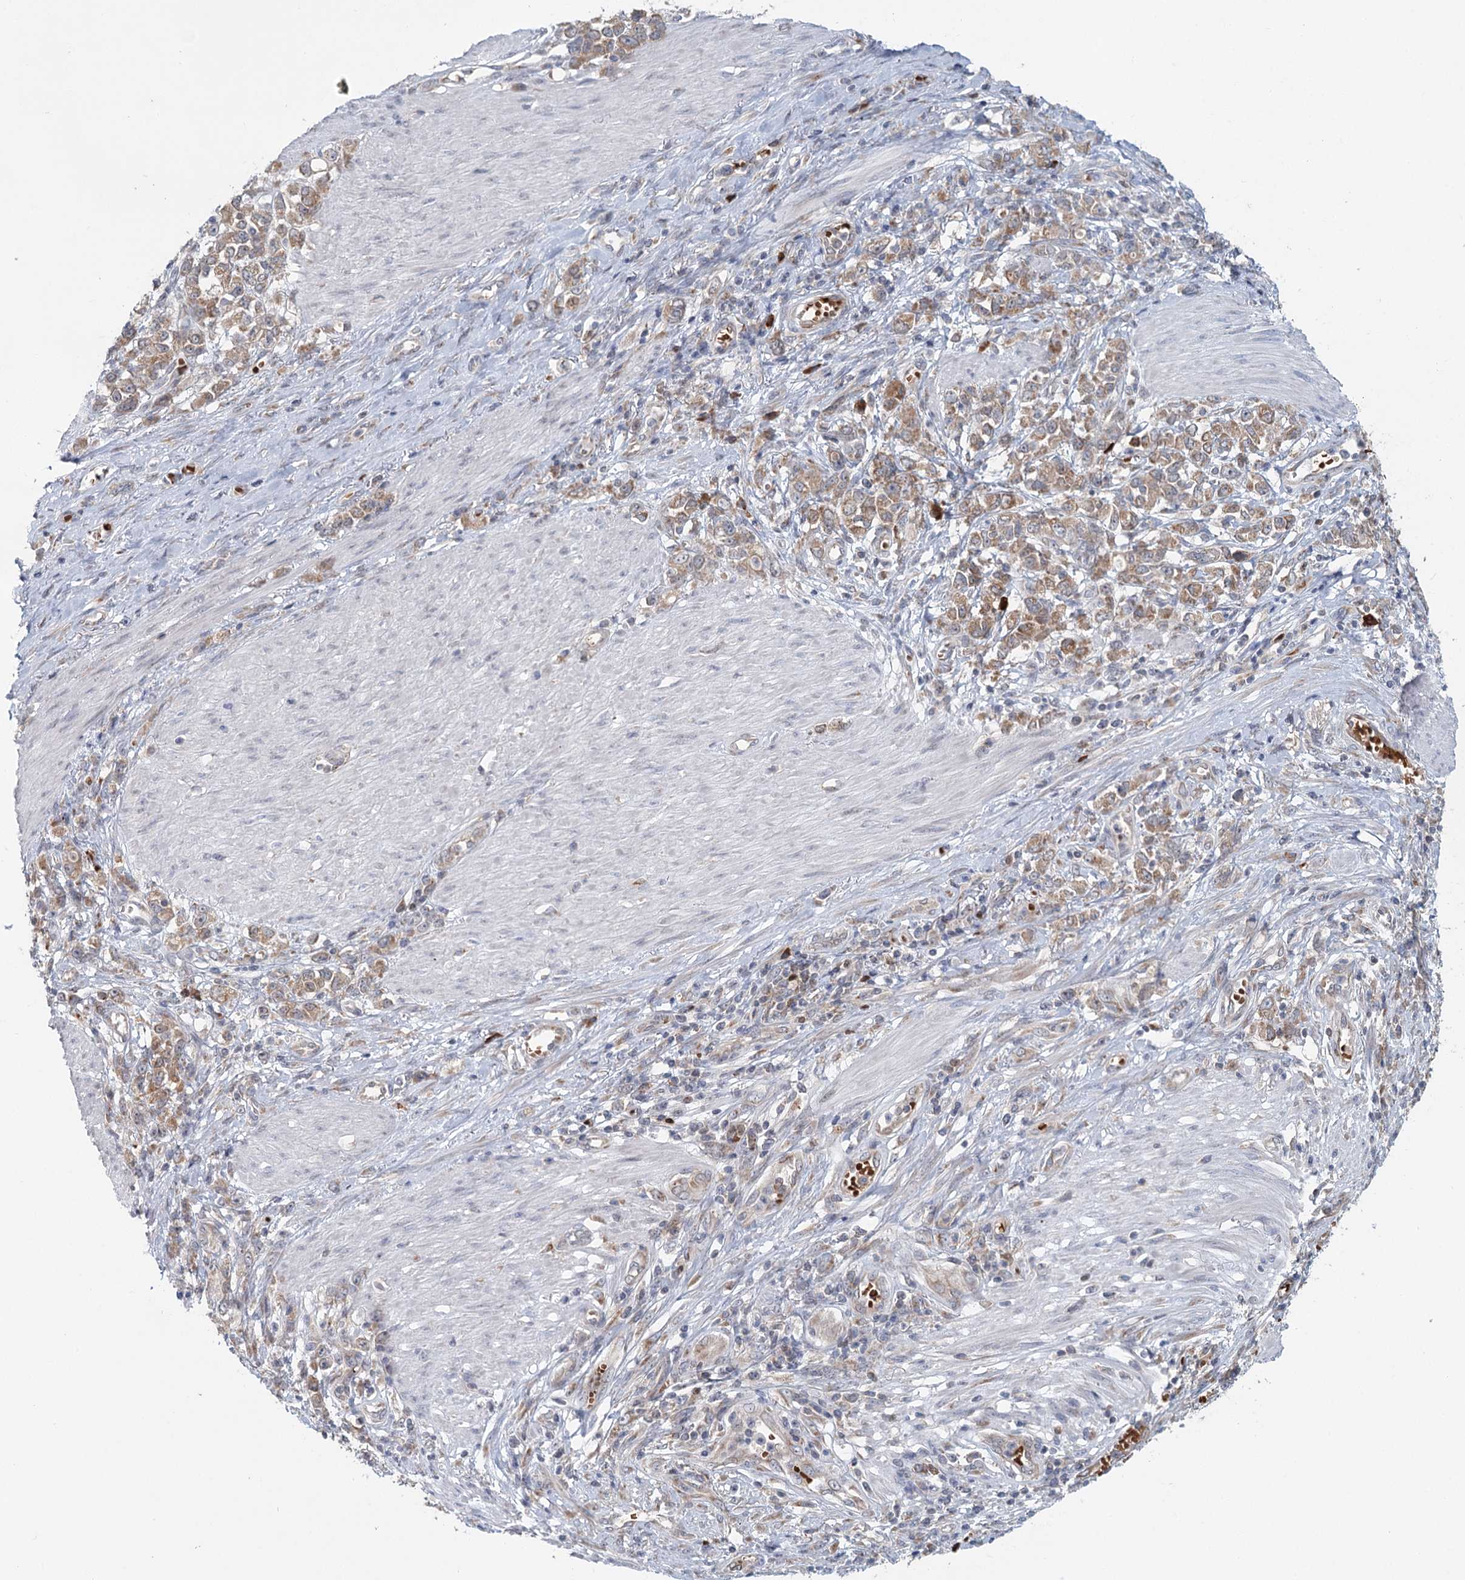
{"staining": {"intensity": "moderate", "quantity": ">75%", "location": "cytoplasmic/membranous"}, "tissue": "stomach cancer", "cell_type": "Tumor cells", "image_type": "cancer", "snomed": [{"axis": "morphology", "description": "Adenocarcinoma, NOS"}, {"axis": "topography", "description": "Stomach"}], "caption": "Protein analysis of stomach cancer (adenocarcinoma) tissue displays moderate cytoplasmic/membranous positivity in approximately >75% of tumor cells.", "gene": "ADK", "patient": {"sex": "female", "age": 76}}